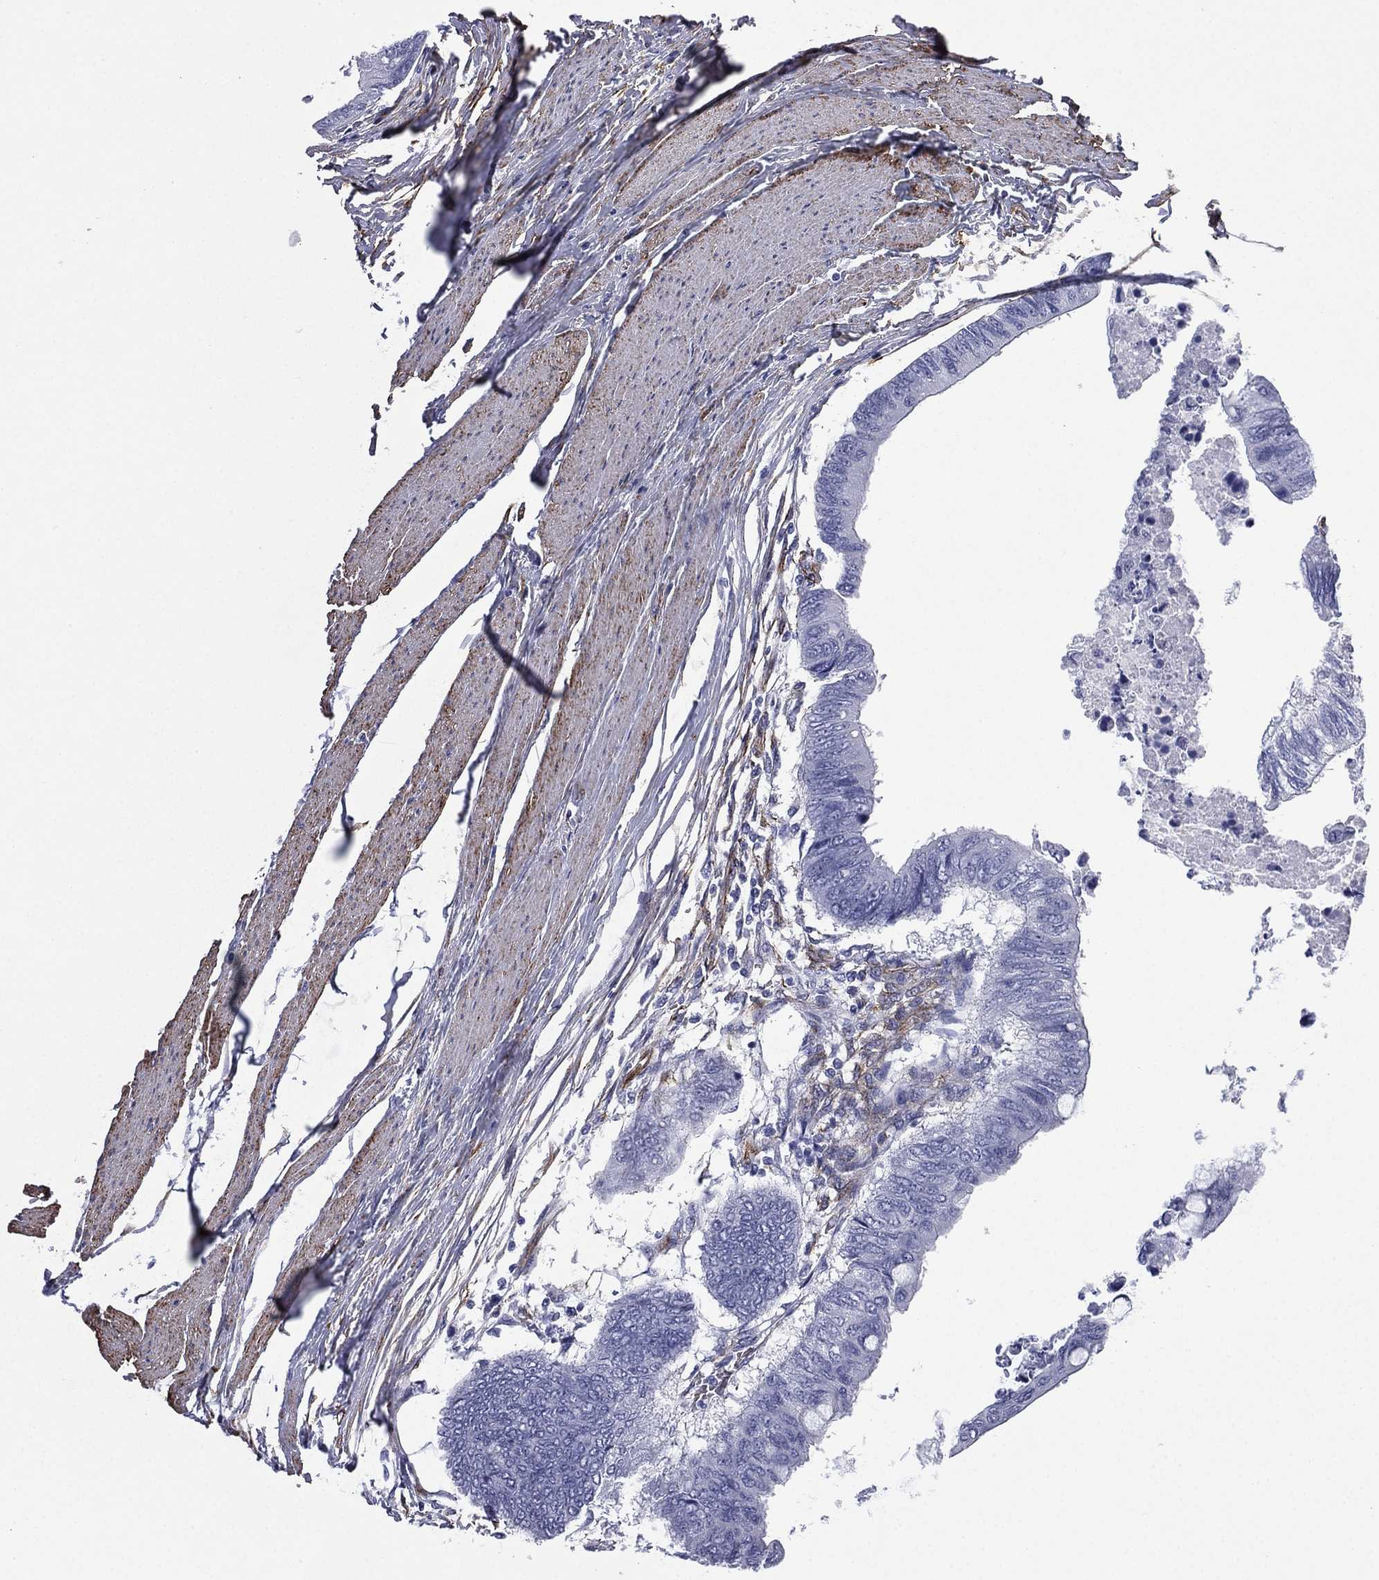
{"staining": {"intensity": "negative", "quantity": "none", "location": "none"}, "tissue": "colorectal cancer", "cell_type": "Tumor cells", "image_type": "cancer", "snomed": [{"axis": "morphology", "description": "Normal tissue, NOS"}, {"axis": "morphology", "description": "Adenocarcinoma, NOS"}, {"axis": "topography", "description": "Rectum"}, {"axis": "topography", "description": "Peripheral nerve tissue"}], "caption": "This is a photomicrograph of IHC staining of colorectal cancer (adenocarcinoma), which shows no expression in tumor cells. (Immunohistochemistry, brightfield microscopy, high magnification).", "gene": "CAVIN3", "patient": {"sex": "male", "age": 92}}